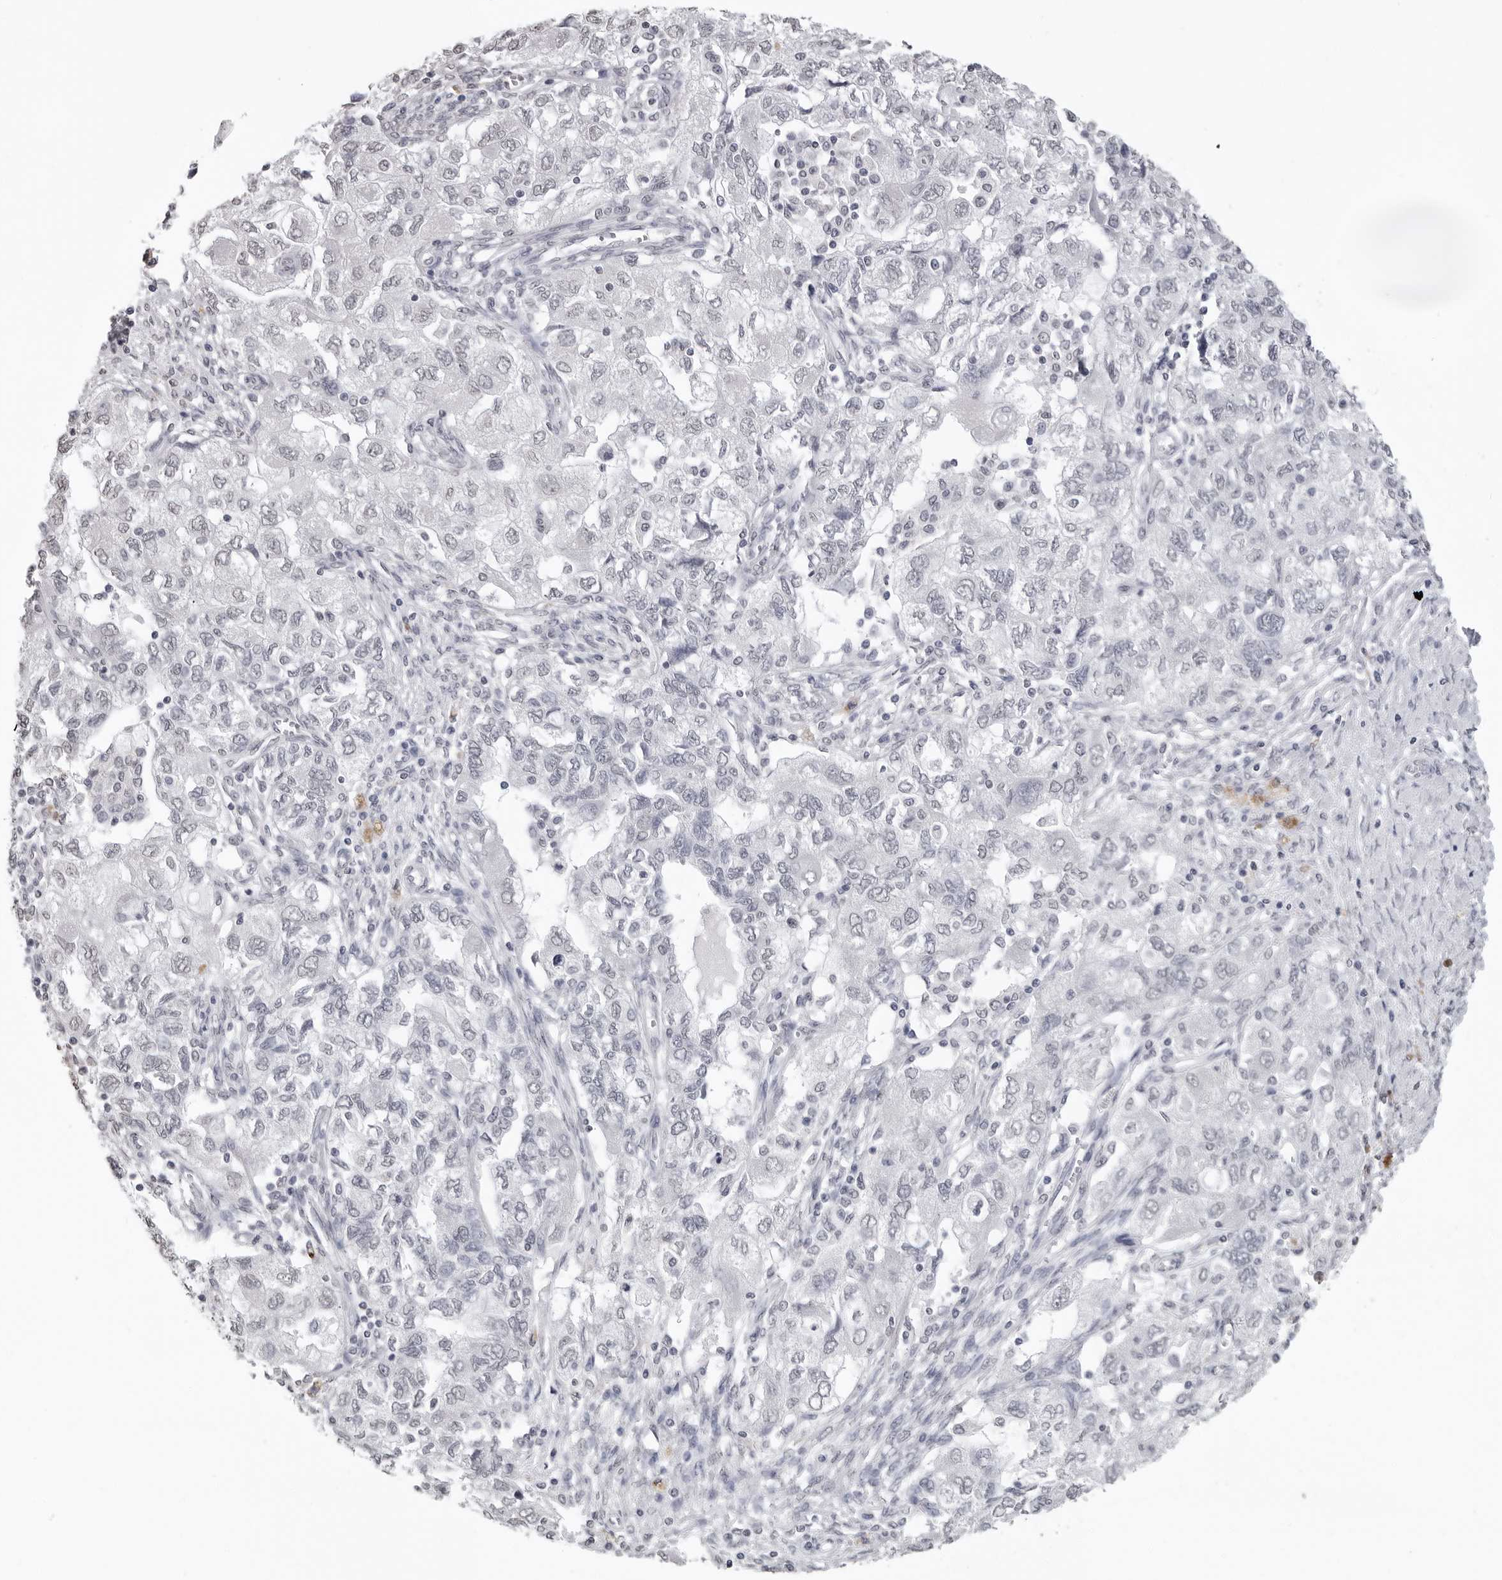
{"staining": {"intensity": "negative", "quantity": "none", "location": "none"}, "tissue": "ovarian cancer", "cell_type": "Tumor cells", "image_type": "cancer", "snomed": [{"axis": "morphology", "description": "Carcinoma, NOS"}, {"axis": "morphology", "description": "Cystadenocarcinoma, serous, NOS"}, {"axis": "topography", "description": "Ovary"}], "caption": "An immunohistochemistry photomicrograph of ovarian cancer is shown. There is no staining in tumor cells of ovarian cancer.", "gene": "HEPACAM", "patient": {"sex": "female", "age": 69}}